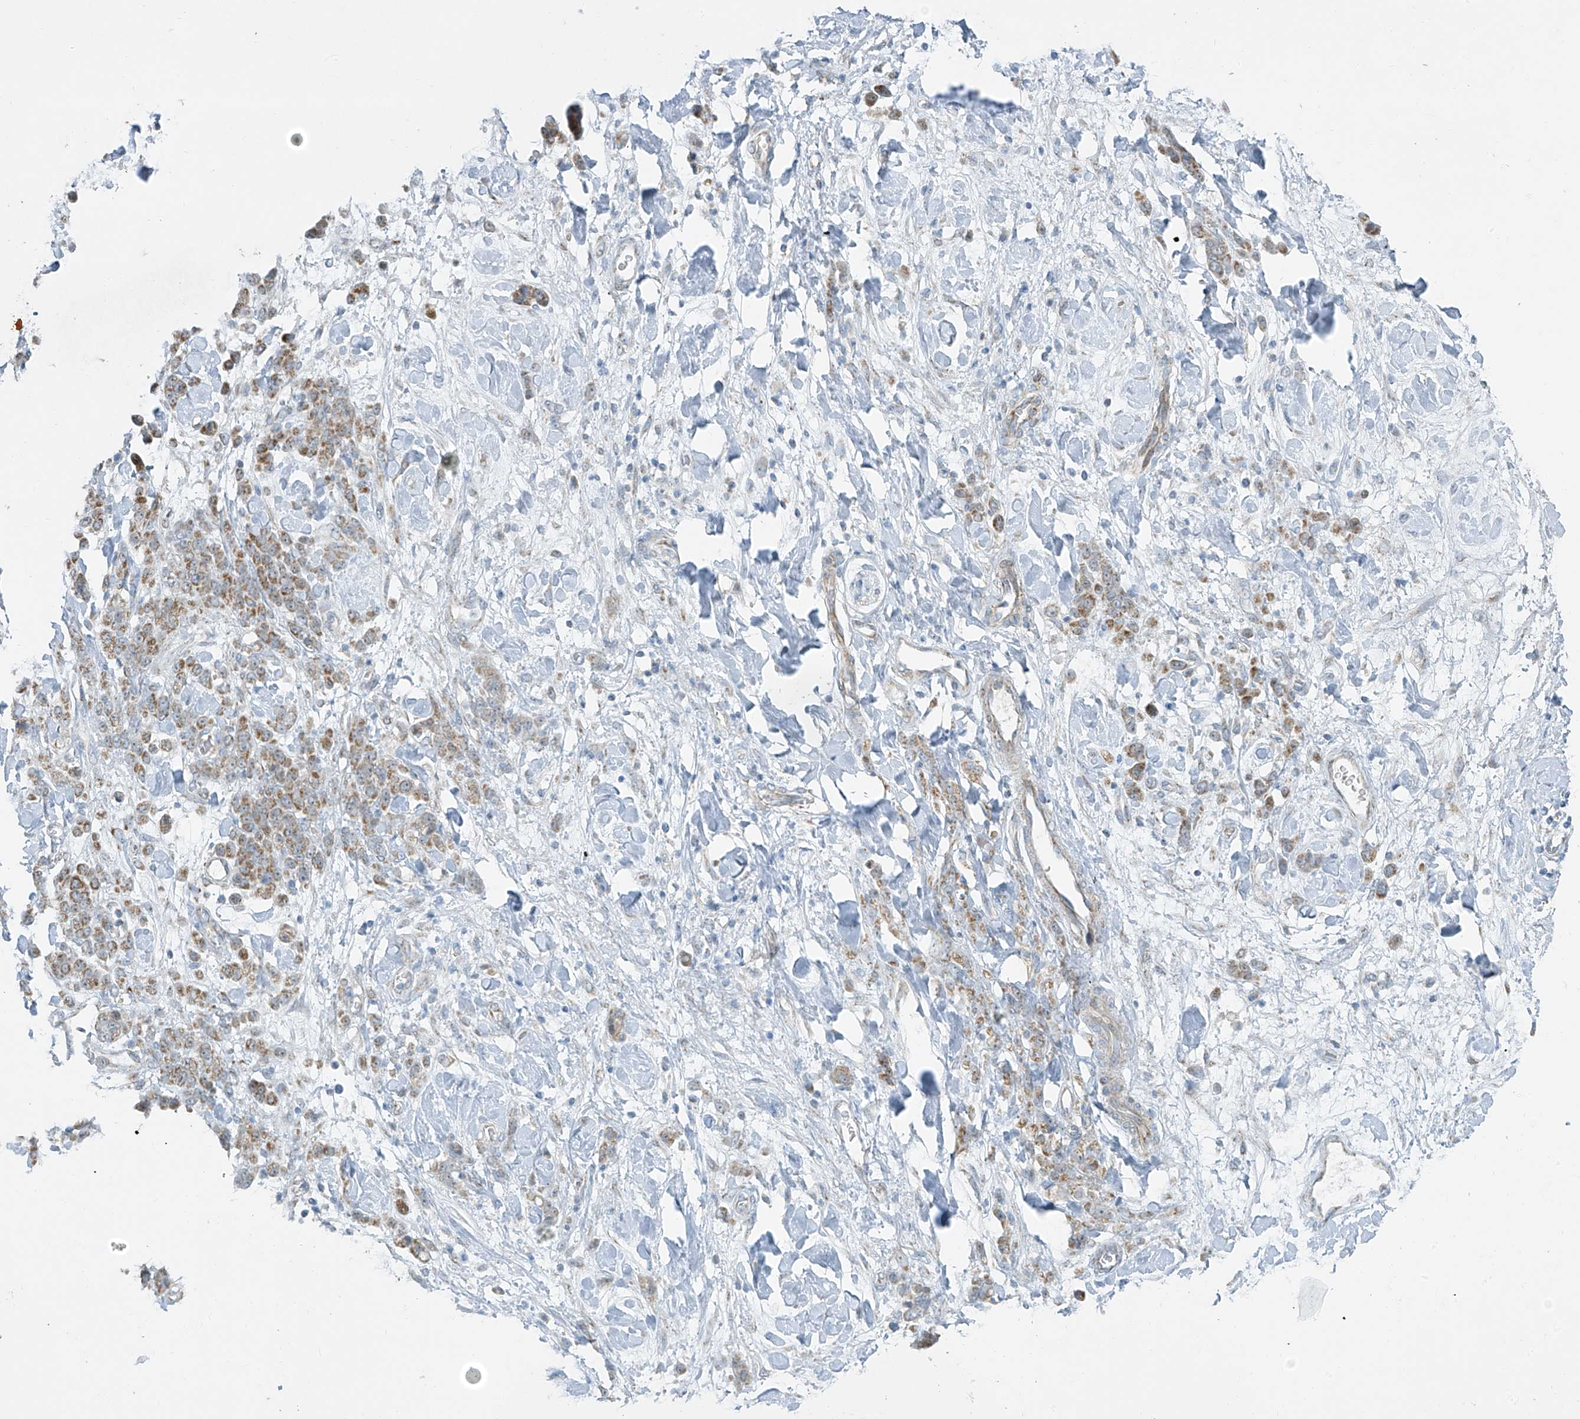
{"staining": {"intensity": "moderate", "quantity": ">75%", "location": "cytoplasmic/membranous"}, "tissue": "stomach cancer", "cell_type": "Tumor cells", "image_type": "cancer", "snomed": [{"axis": "morphology", "description": "Normal tissue, NOS"}, {"axis": "morphology", "description": "Adenocarcinoma, NOS"}, {"axis": "topography", "description": "Stomach"}], "caption": "Immunohistochemistry of stomach cancer shows medium levels of moderate cytoplasmic/membranous positivity in approximately >75% of tumor cells.", "gene": "SMDT1", "patient": {"sex": "male", "age": 82}}